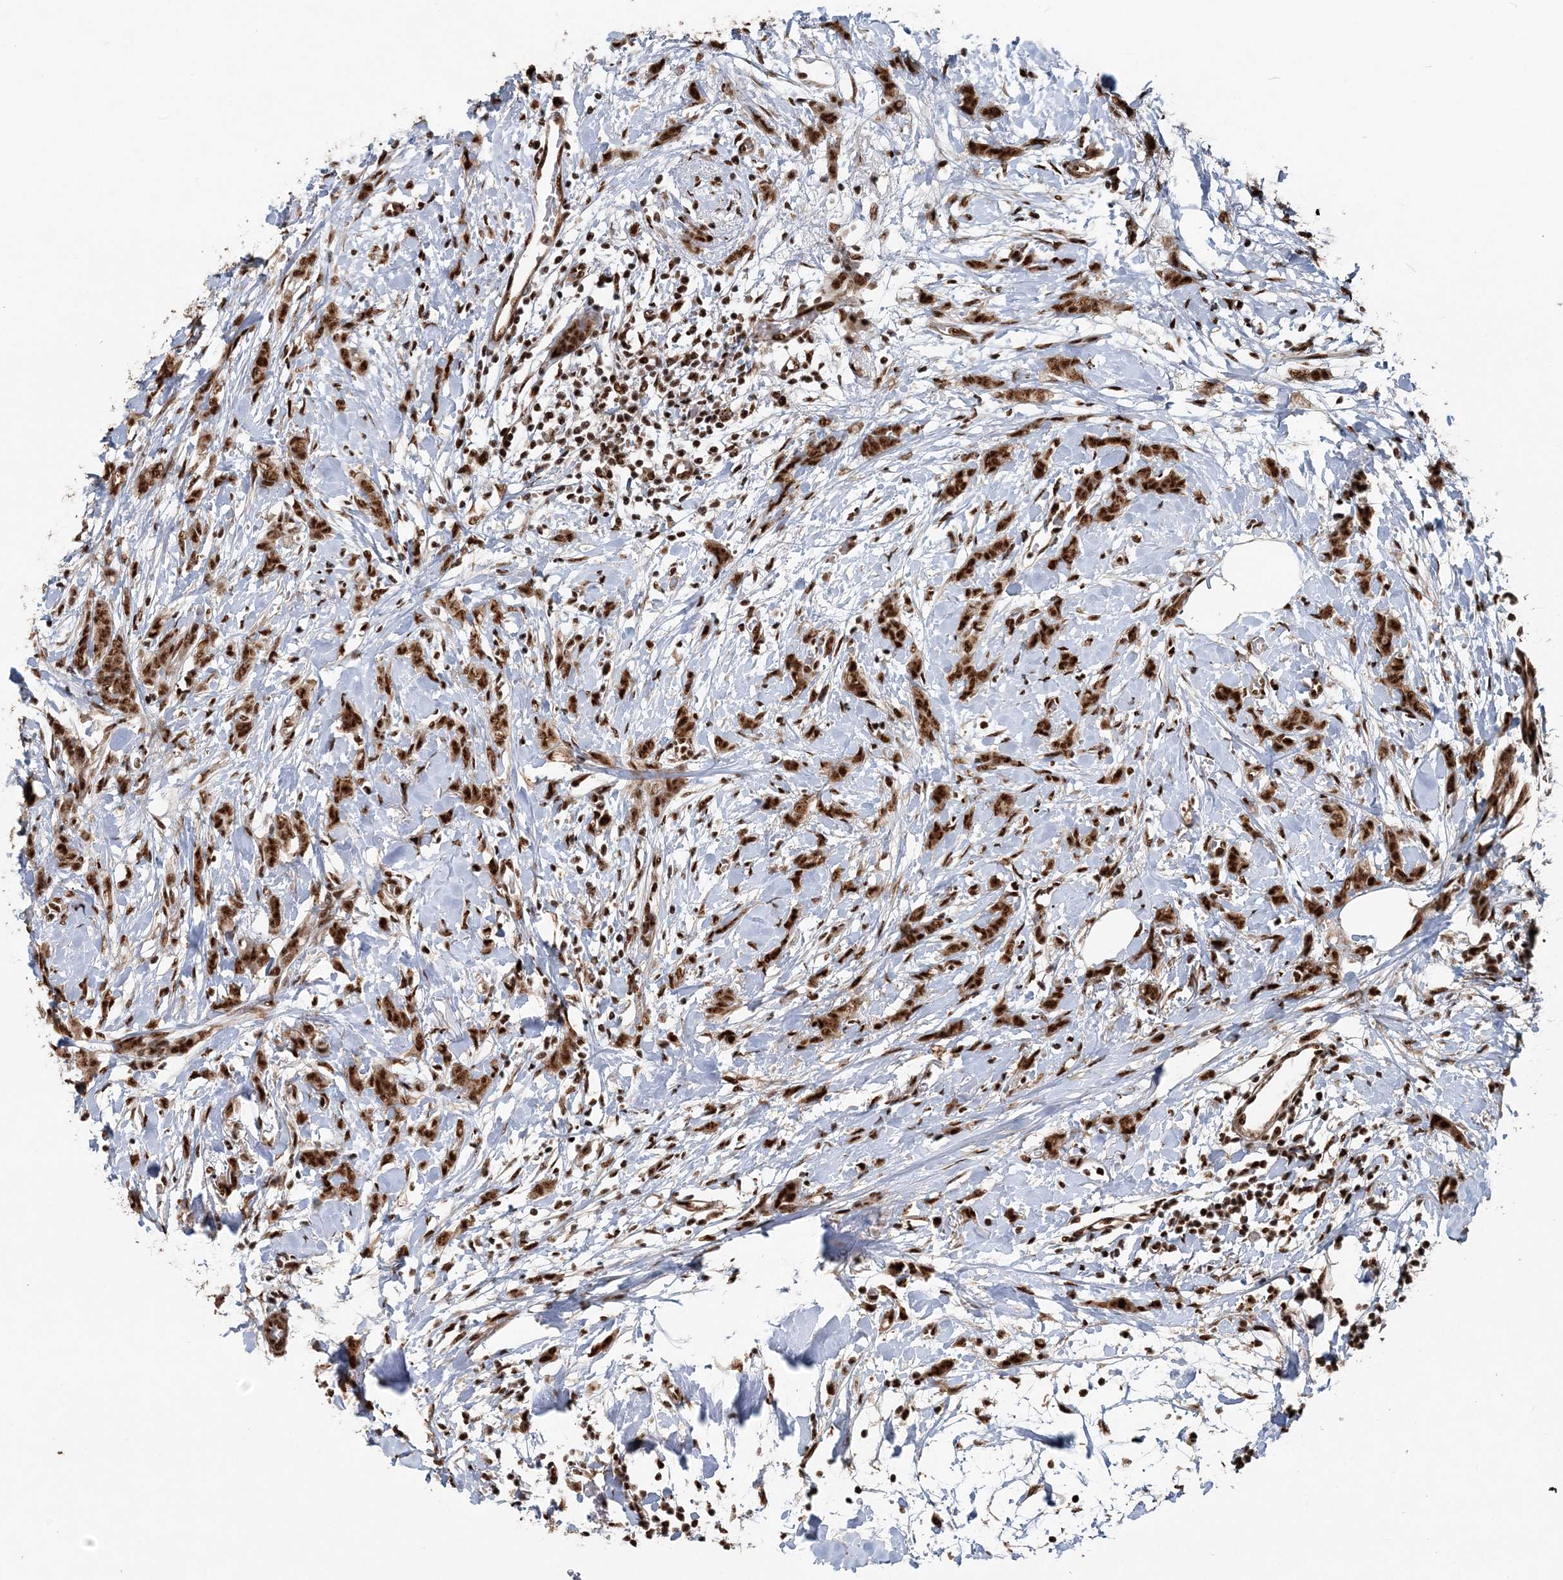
{"staining": {"intensity": "strong", "quantity": ">75%", "location": "nuclear"}, "tissue": "breast cancer", "cell_type": "Tumor cells", "image_type": "cancer", "snomed": [{"axis": "morphology", "description": "Lobular carcinoma, in situ"}, {"axis": "morphology", "description": "Lobular carcinoma"}, {"axis": "topography", "description": "Breast"}], "caption": "The image displays a brown stain indicating the presence of a protein in the nuclear of tumor cells in breast lobular carcinoma in situ.", "gene": "EXOSC8", "patient": {"sex": "female", "age": 41}}